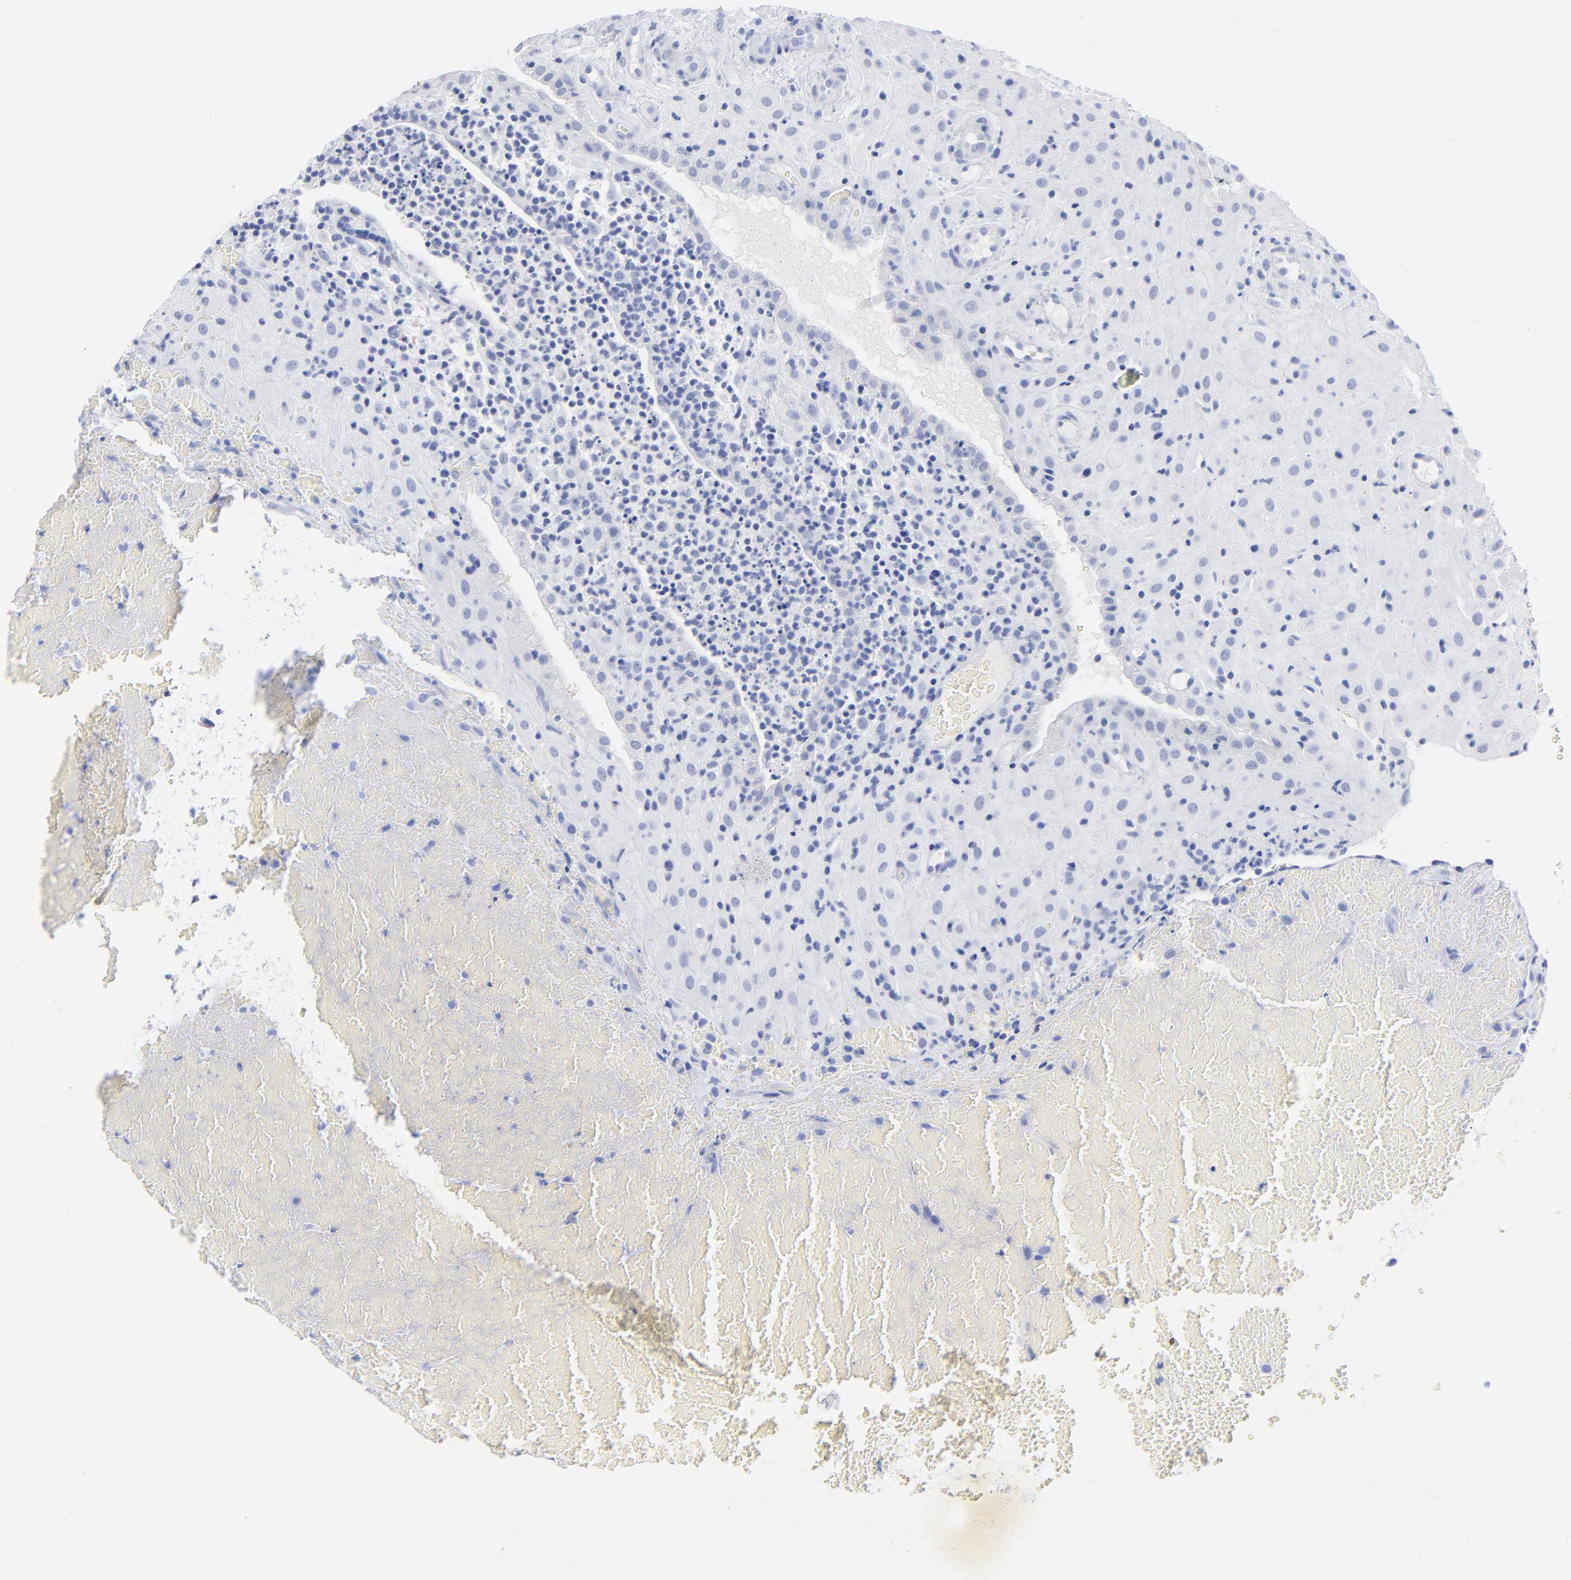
{"staining": {"intensity": "negative", "quantity": "none", "location": "none"}, "tissue": "placenta", "cell_type": "Decidual cells", "image_type": "normal", "snomed": [{"axis": "morphology", "description": "Normal tissue, NOS"}, {"axis": "topography", "description": "Placenta"}], "caption": "The IHC photomicrograph has no significant expression in decidual cells of placenta. (Stains: DAB (3,3'-diaminobenzidine) immunohistochemistry (IHC) with hematoxylin counter stain, Microscopy: brightfield microscopy at high magnification).", "gene": "ACY1", "patient": {"sex": "female", "age": 19}}